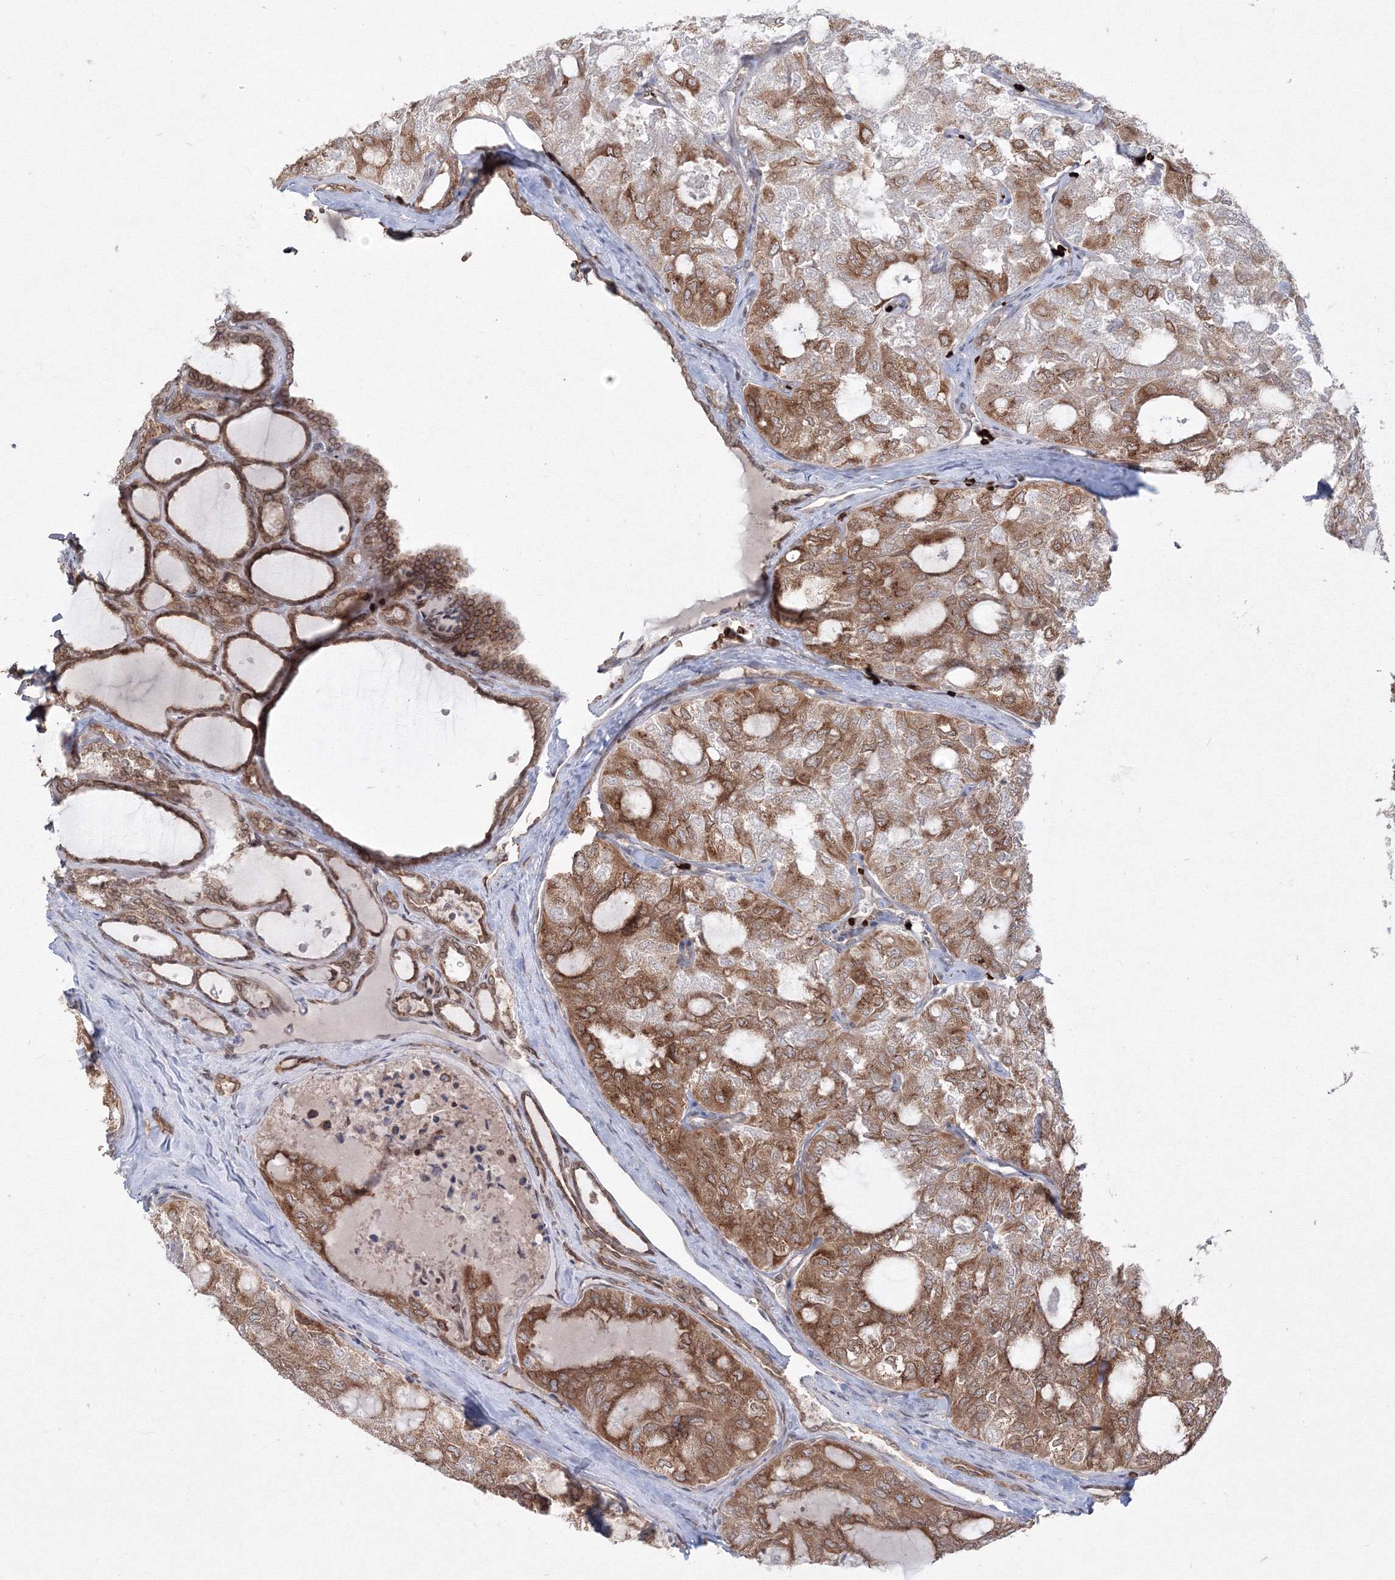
{"staining": {"intensity": "moderate", "quantity": ">75%", "location": "cytoplasmic/membranous,nuclear"}, "tissue": "thyroid cancer", "cell_type": "Tumor cells", "image_type": "cancer", "snomed": [{"axis": "morphology", "description": "Follicular adenoma carcinoma, NOS"}, {"axis": "topography", "description": "Thyroid gland"}], "caption": "Immunohistochemical staining of human thyroid cancer (follicular adenoma carcinoma) reveals medium levels of moderate cytoplasmic/membranous and nuclear protein expression in about >75% of tumor cells.", "gene": "DNAJB2", "patient": {"sex": "male", "age": 75}}